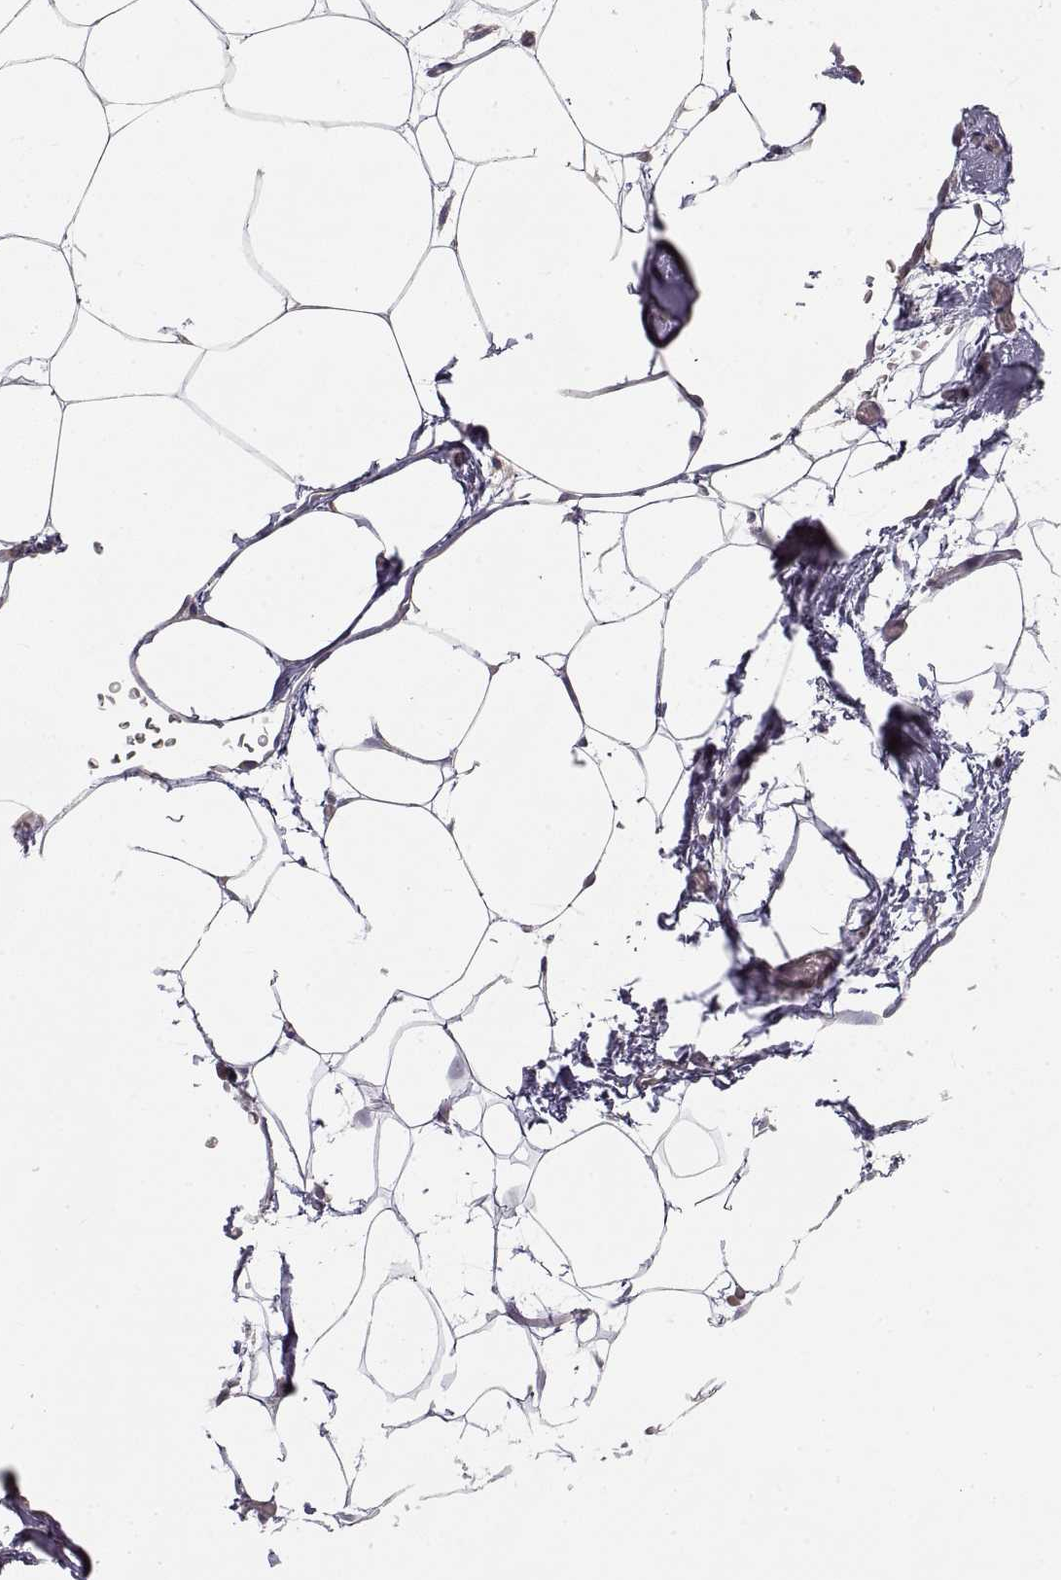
{"staining": {"intensity": "negative", "quantity": "none", "location": "none"}, "tissue": "adipose tissue", "cell_type": "Adipocytes", "image_type": "normal", "snomed": [{"axis": "morphology", "description": "Normal tissue, NOS"}, {"axis": "topography", "description": "Adipose tissue"}], "caption": "An immunohistochemistry photomicrograph of normal adipose tissue is shown. There is no staining in adipocytes of adipose tissue. (DAB immunohistochemistry visualized using brightfield microscopy, high magnification).", "gene": "HSP90AB1", "patient": {"sex": "male", "age": 57}}